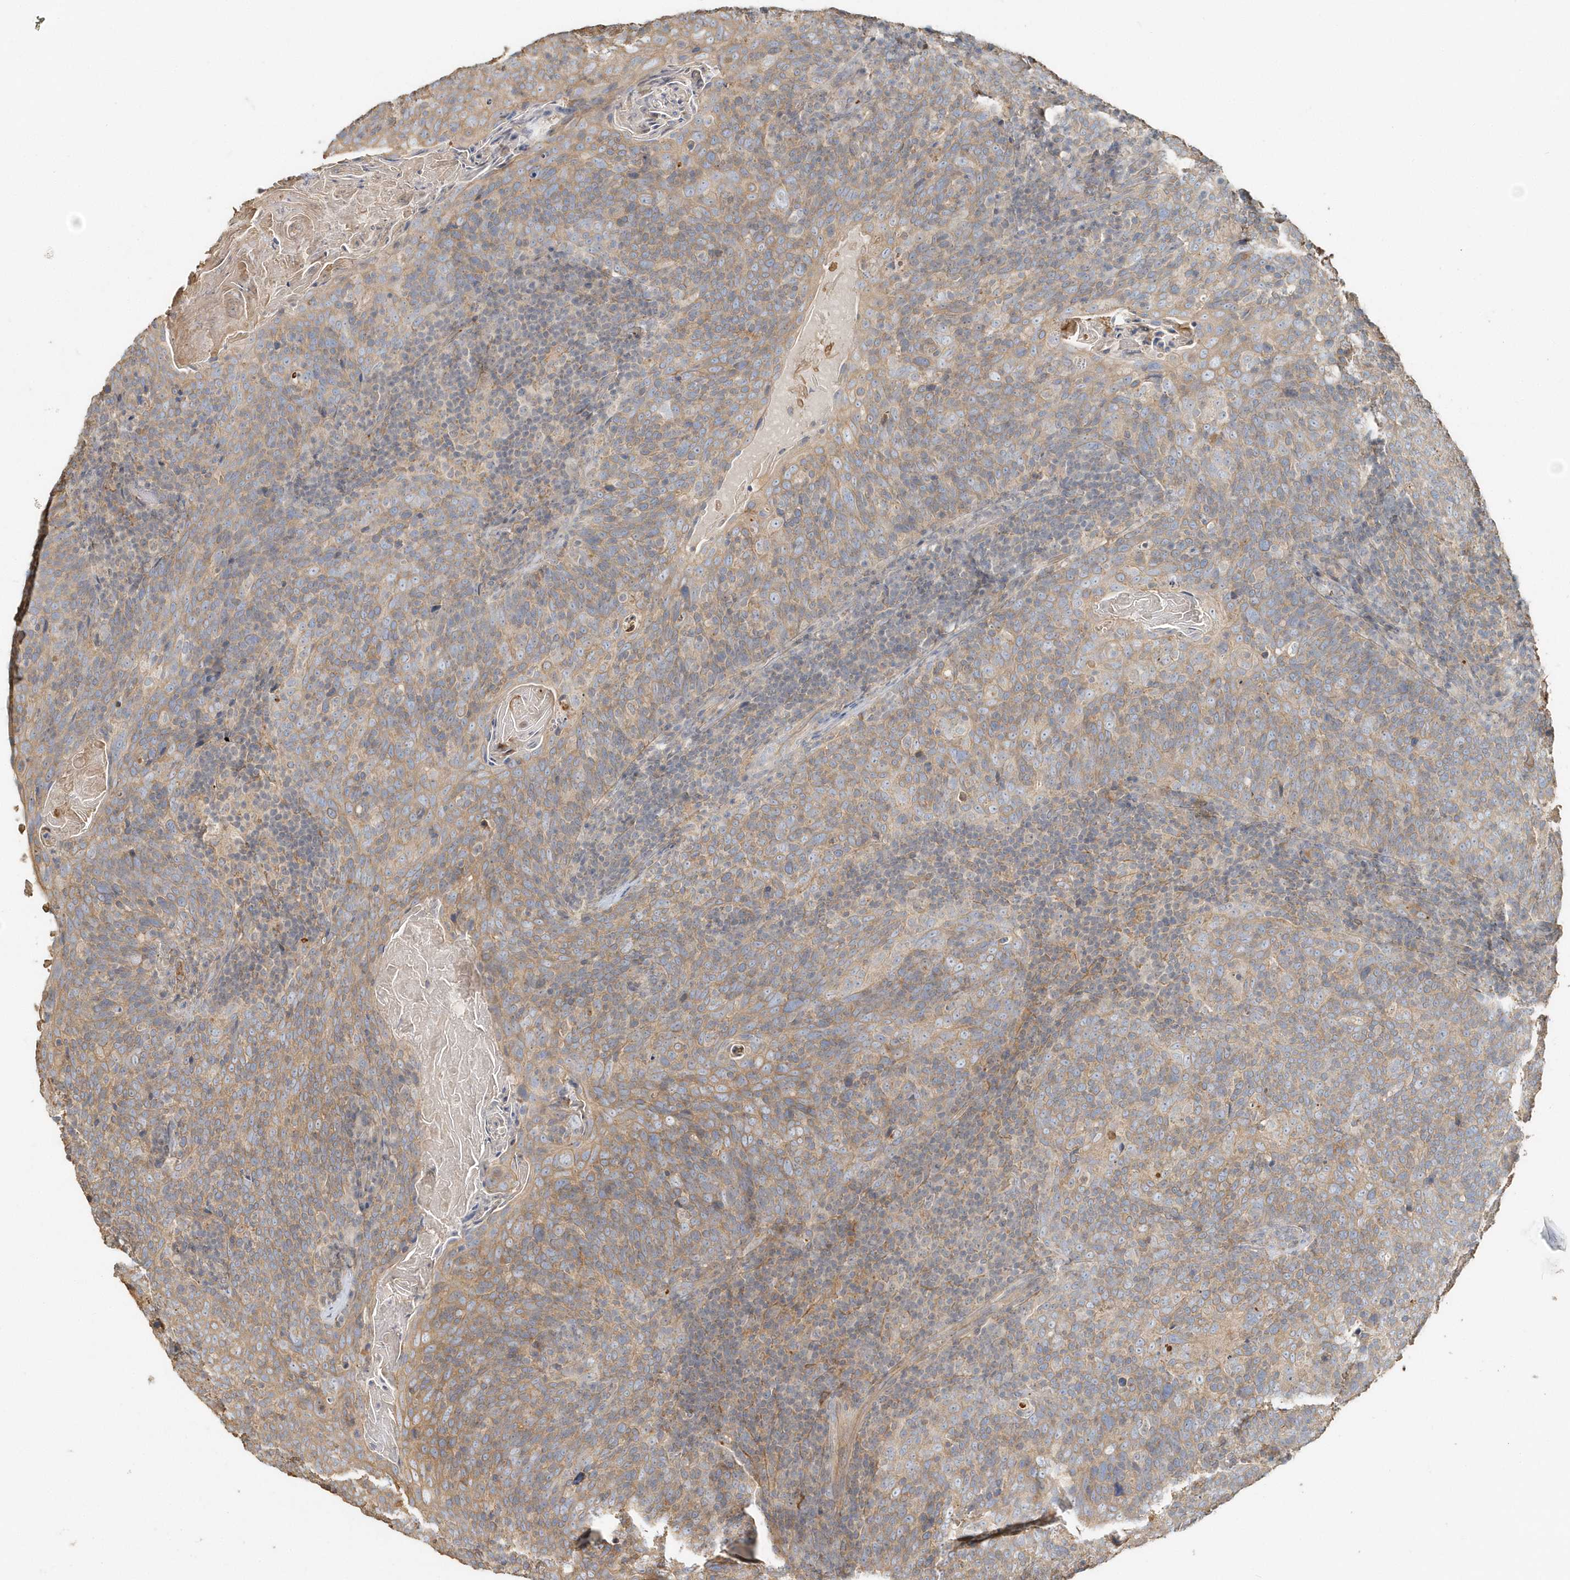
{"staining": {"intensity": "weak", "quantity": ">75%", "location": "cytoplasmic/membranous"}, "tissue": "head and neck cancer", "cell_type": "Tumor cells", "image_type": "cancer", "snomed": [{"axis": "morphology", "description": "Squamous cell carcinoma, NOS"}, {"axis": "morphology", "description": "Squamous cell carcinoma, metastatic, NOS"}, {"axis": "topography", "description": "Lymph node"}, {"axis": "topography", "description": "Head-Neck"}], "caption": "A high-resolution photomicrograph shows immunohistochemistry staining of head and neck cancer, which exhibits weak cytoplasmic/membranous expression in approximately >75% of tumor cells. Nuclei are stained in blue.", "gene": "MMRN1", "patient": {"sex": "male", "age": 62}}